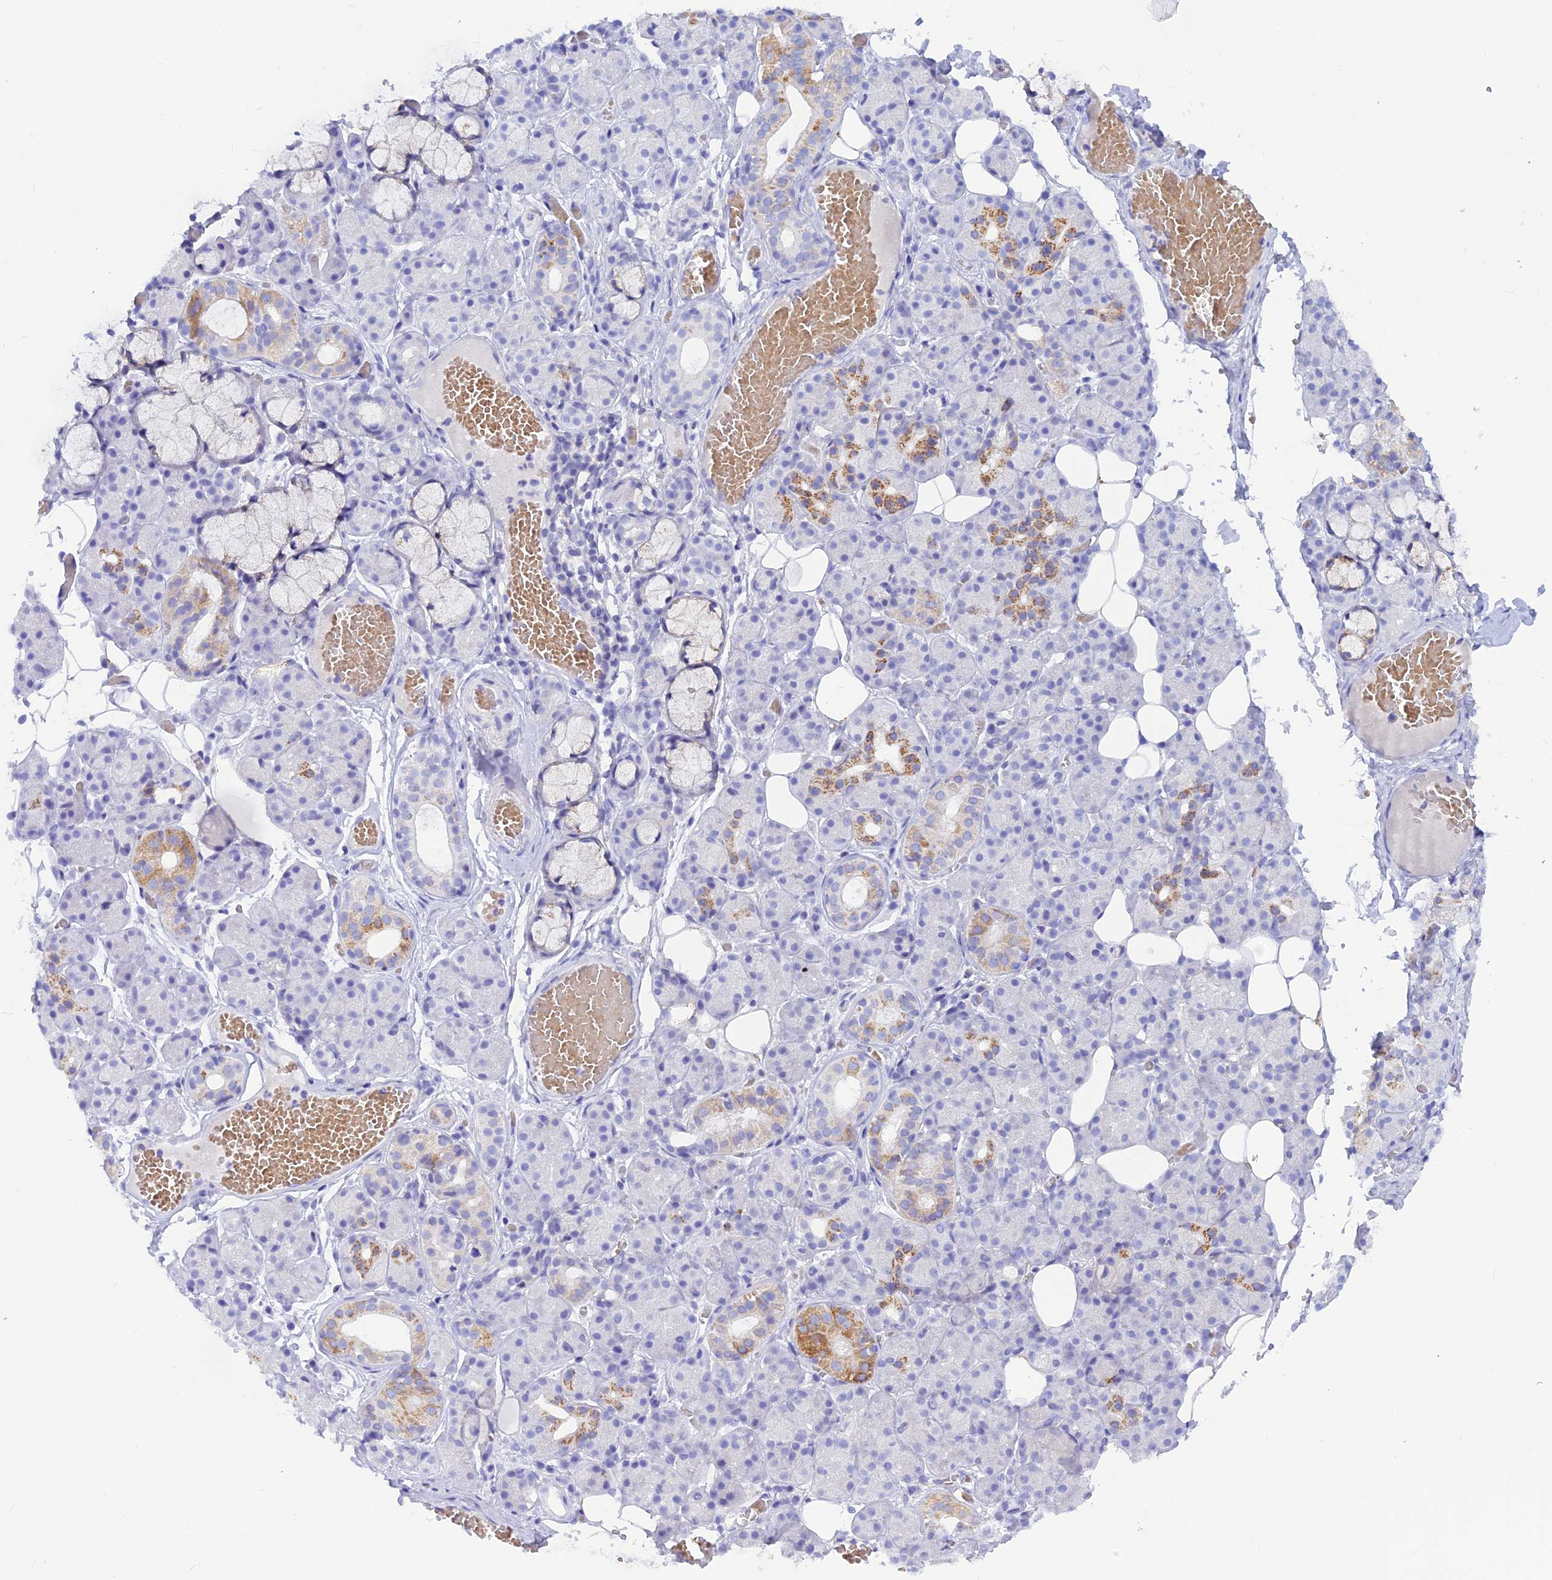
{"staining": {"intensity": "moderate", "quantity": "<25%", "location": "cytoplasmic/membranous"}, "tissue": "salivary gland", "cell_type": "Glandular cells", "image_type": "normal", "snomed": [{"axis": "morphology", "description": "Normal tissue, NOS"}, {"axis": "topography", "description": "Salivary gland"}], "caption": "Immunohistochemistry photomicrograph of unremarkable salivary gland stained for a protein (brown), which displays low levels of moderate cytoplasmic/membranous positivity in about <25% of glandular cells.", "gene": "GLYATL1B", "patient": {"sex": "male", "age": 63}}